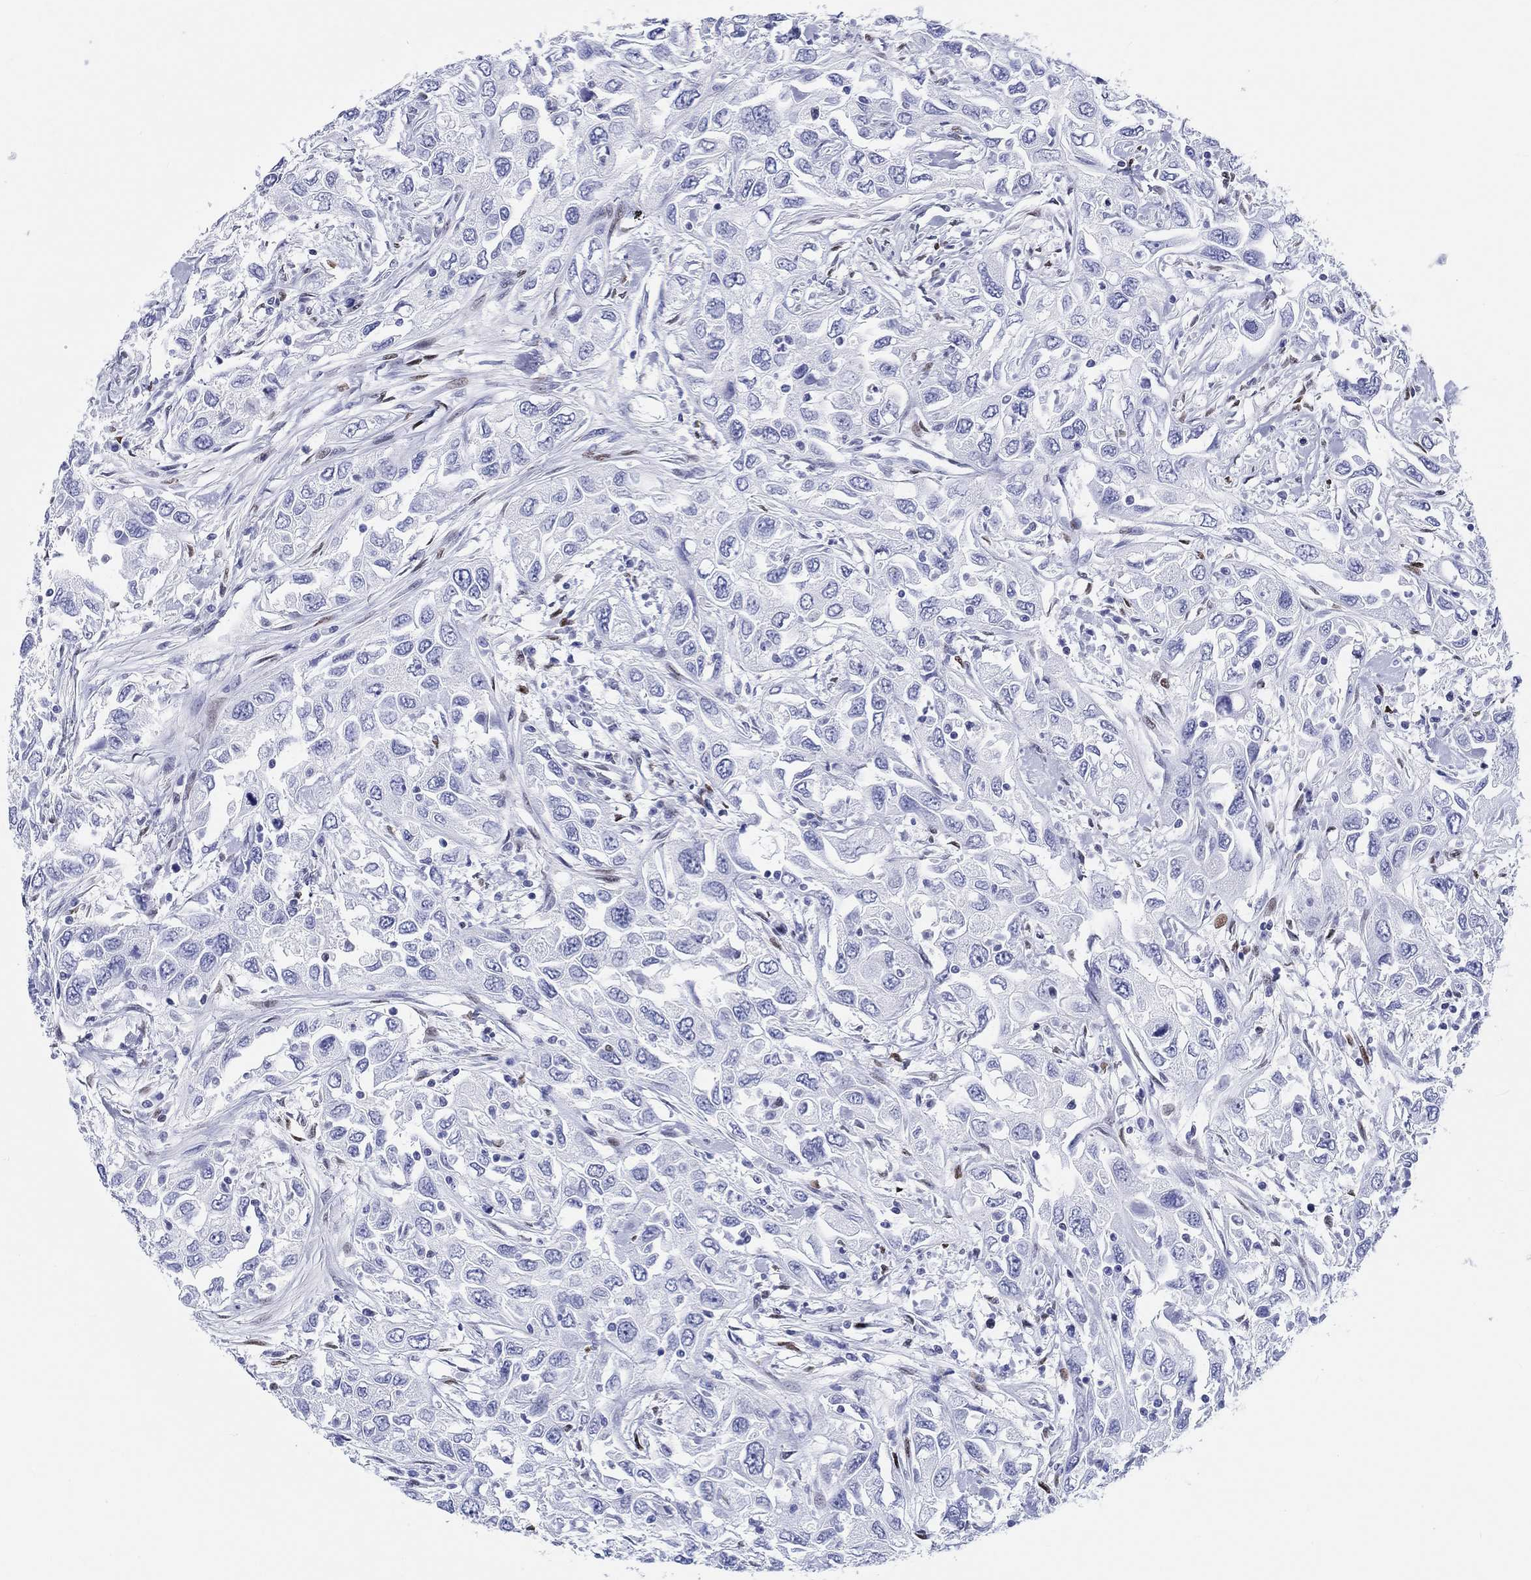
{"staining": {"intensity": "negative", "quantity": "none", "location": "none"}, "tissue": "urothelial cancer", "cell_type": "Tumor cells", "image_type": "cancer", "snomed": [{"axis": "morphology", "description": "Urothelial carcinoma, High grade"}, {"axis": "topography", "description": "Urinary bladder"}], "caption": "A high-resolution micrograph shows immunohistochemistry staining of high-grade urothelial carcinoma, which displays no significant staining in tumor cells. (Stains: DAB (3,3'-diaminobenzidine) immunohistochemistry with hematoxylin counter stain, Microscopy: brightfield microscopy at high magnification).", "gene": "H1-1", "patient": {"sex": "male", "age": 76}}